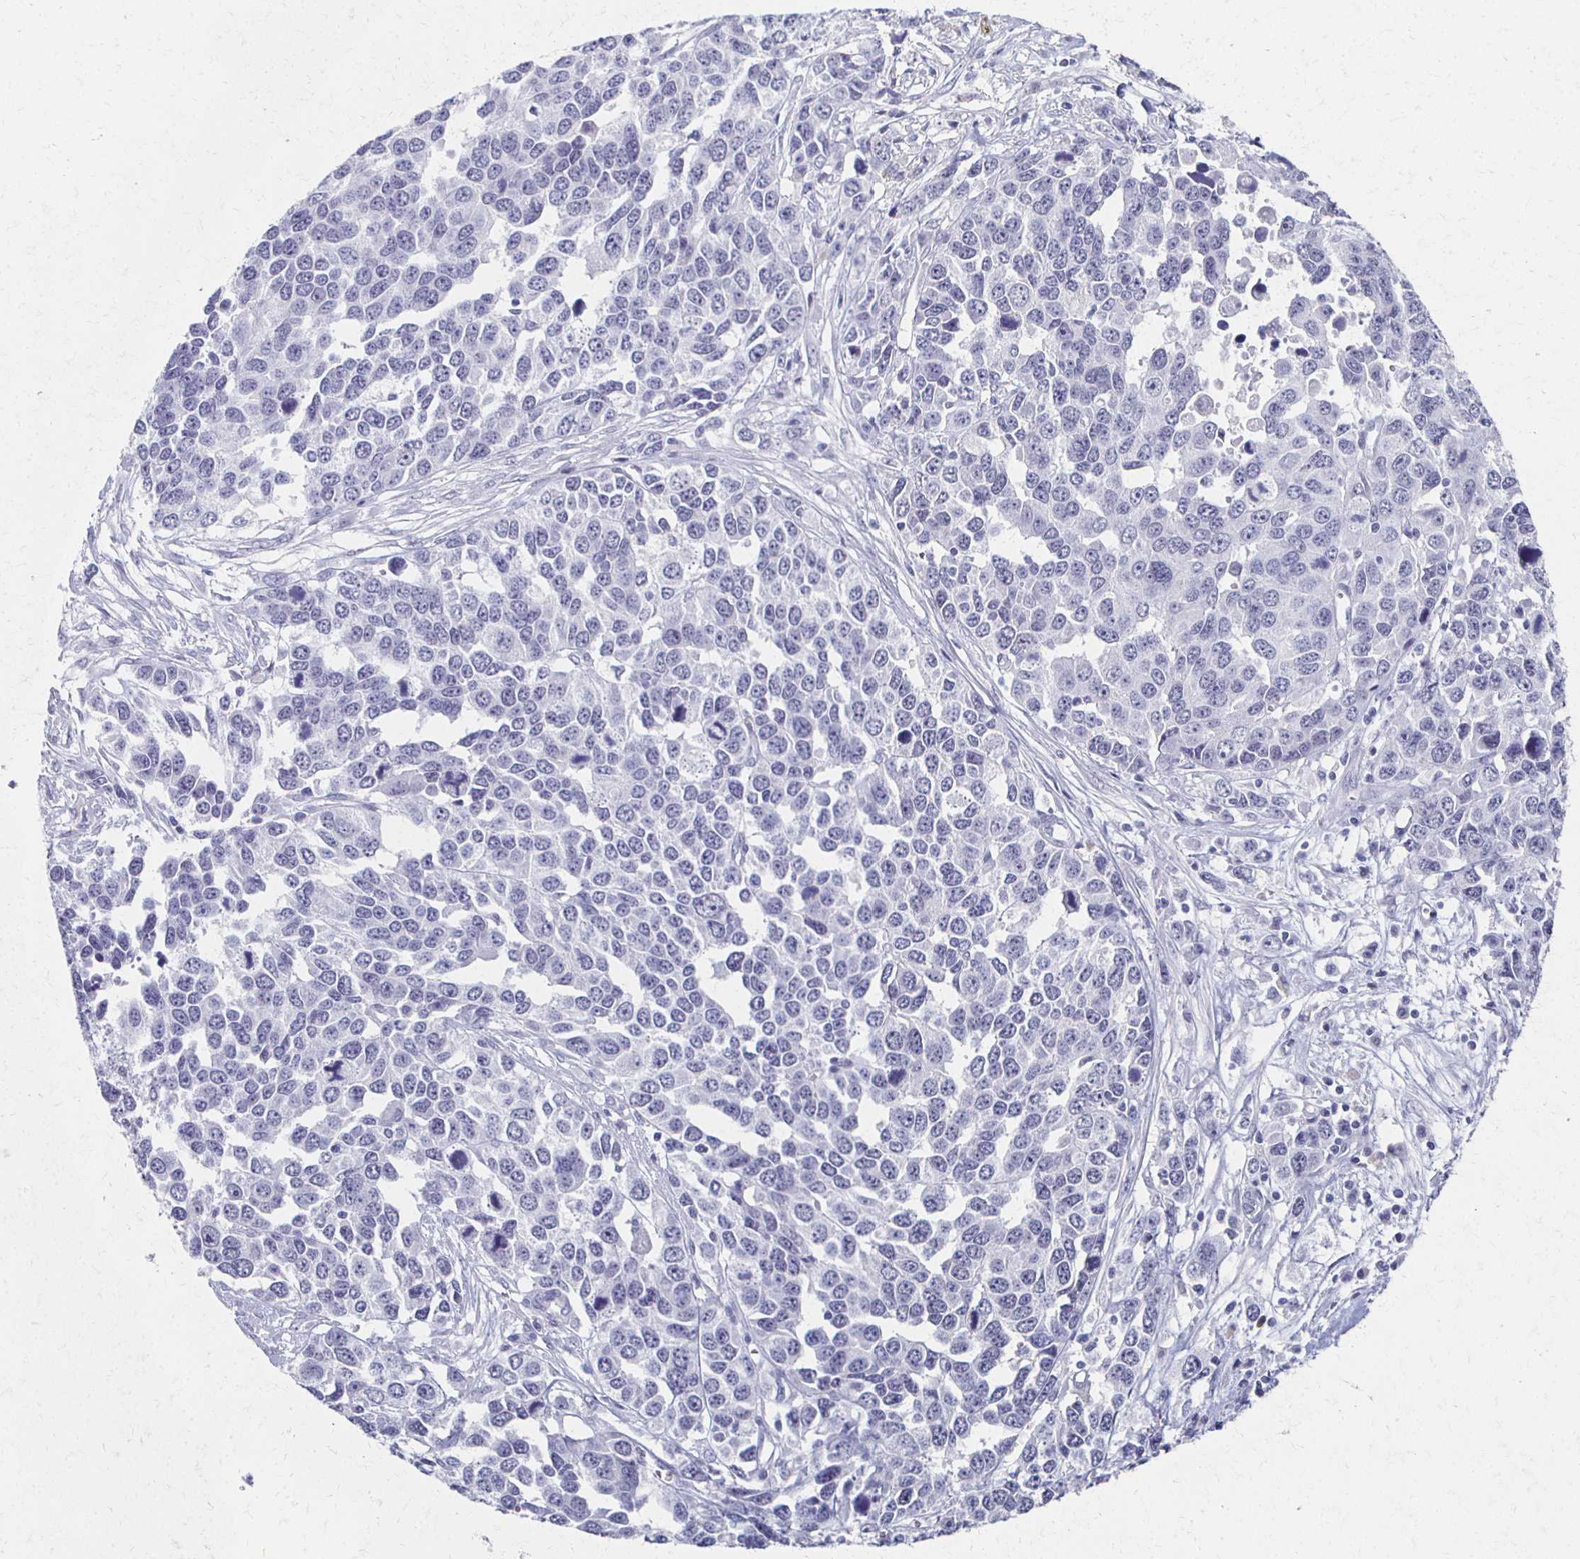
{"staining": {"intensity": "negative", "quantity": "none", "location": "none"}, "tissue": "ovarian cancer", "cell_type": "Tumor cells", "image_type": "cancer", "snomed": [{"axis": "morphology", "description": "Cystadenocarcinoma, serous, NOS"}, {"axis": "topography", "description": "Ovary"}], "caption": "High power microscopy image of an immunohistochemistry (IHC) histopathology image of serous cystadenocarcinoma (ovarian), revealing no significant staining in tumor cells.", "gene": "CXCR2", "patient": {"sex": "female", "age": 76}}